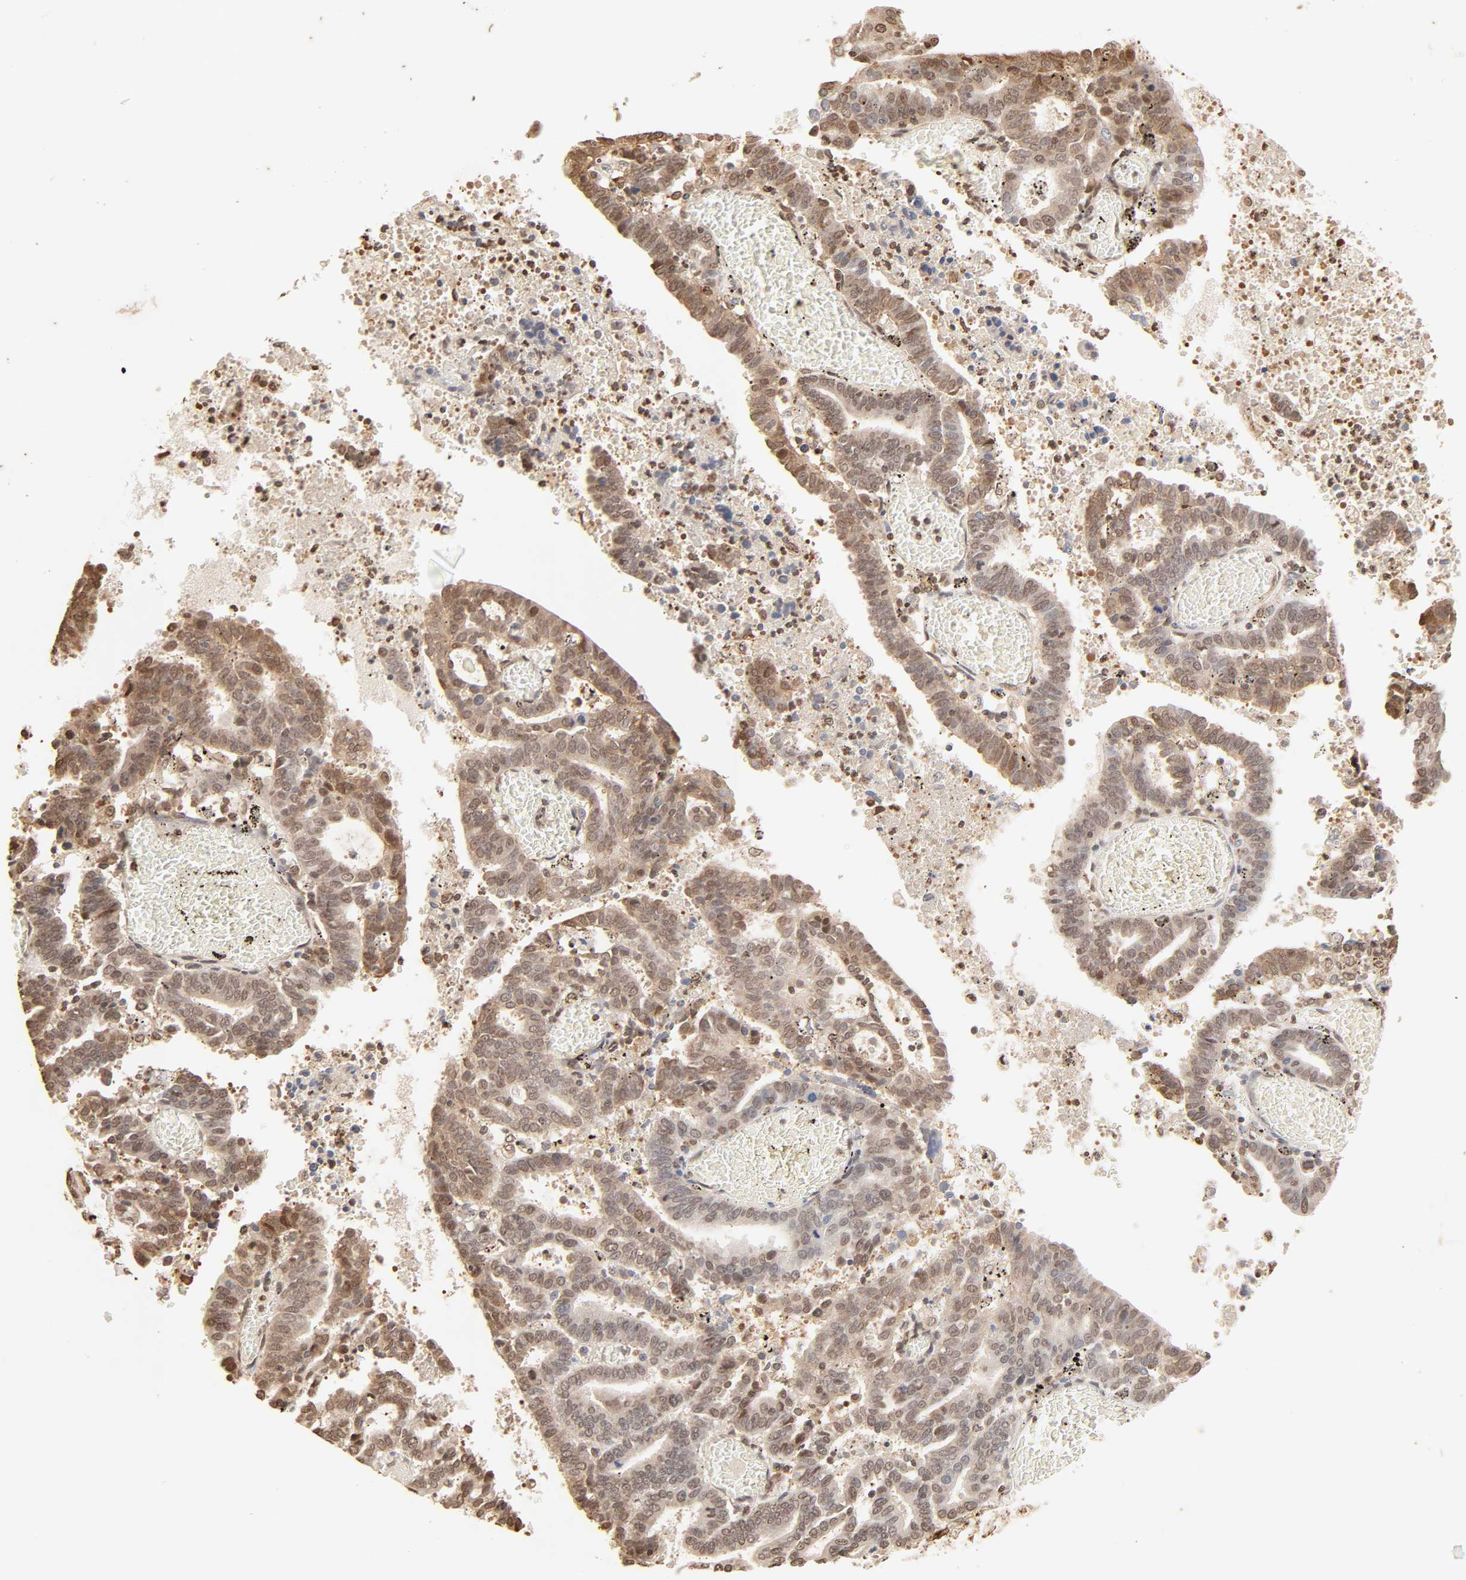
{"staining": {"intensity": "strong", "quantity": ">75%", "location": "cytoplasmic/membranous,nuclear"}, "tissue": "endometrial cancer", "cell_type": "Tumor cells", "image_type": "cancer", "snomed": [{"axis": "morphology", "description": "Adenocarcinoma, NOS"}, {"axis": "topography", "description": "Uterus"}], "caption": "IHC of human endometrial cancer reveals high levels of strong cytoplasmic/membranous and nuclear positivity in approximately >75% of tumor cells.", "gene": "TBL1X", "patient": {"sex": "female", "age": 83}}